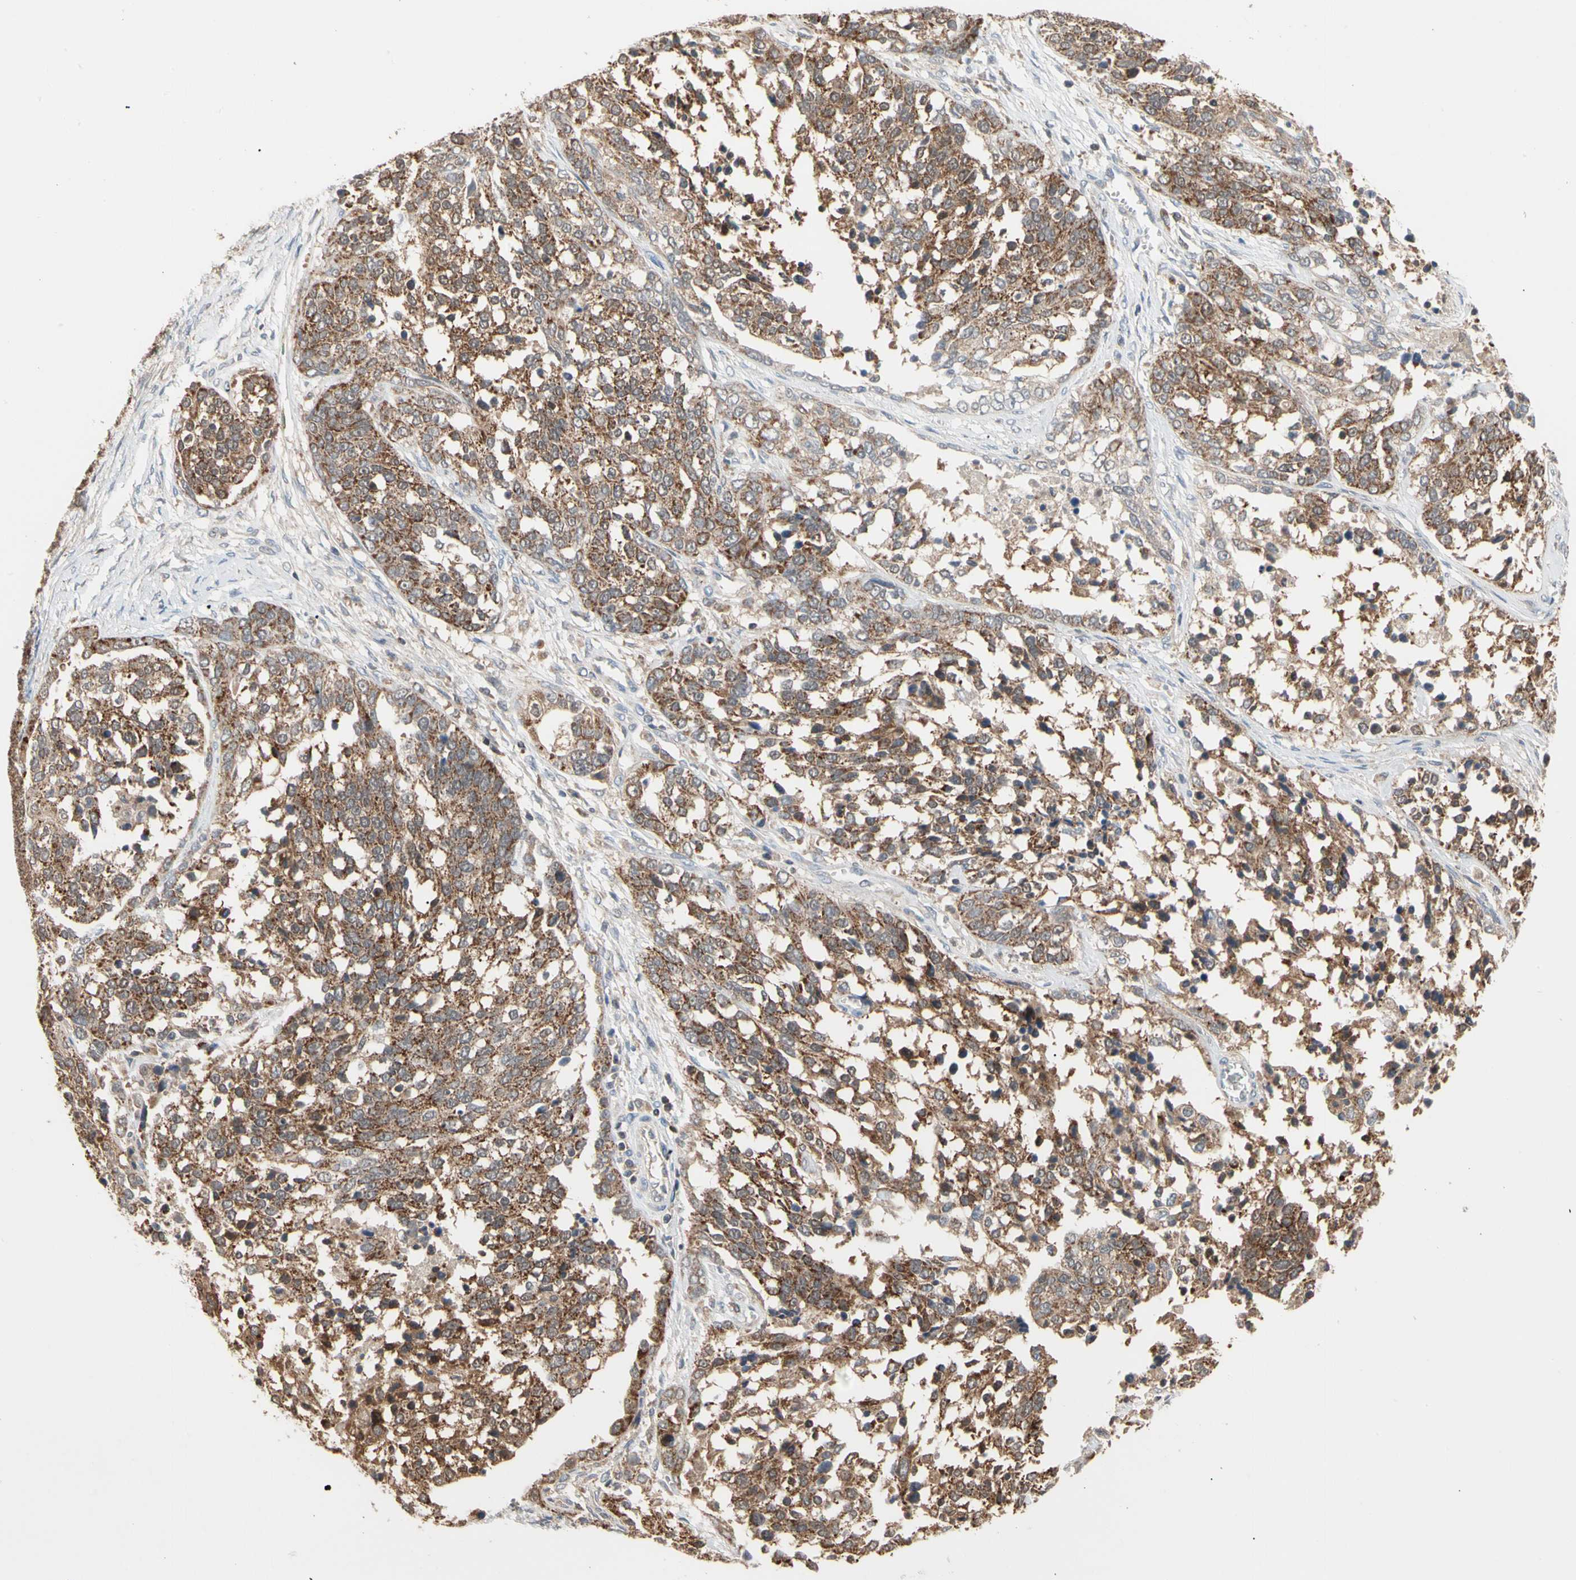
{"staining": {"intensity": "moderate", "quantity": ">75%", "location": "cytoplasmic/membranous"}, "tissue": "ovarian cancer", "cell_type": "Tumor cells", "image_type": "cancer", "snomed": [{"axis": "morphology", "description": "Cystadenocarcinoma, serous, NOS"}, {"axis": "topography", "description": "Ovary"}], "caption": "This histopathology image shows IHC staining of serous cystadenocarcinoma (ovarian), with medium moderate cytoplasmic/membranous positivity in about >75% of tumor cells.", "gene": "MTHFS", "patient": {"sex": "female", "age": 44}}